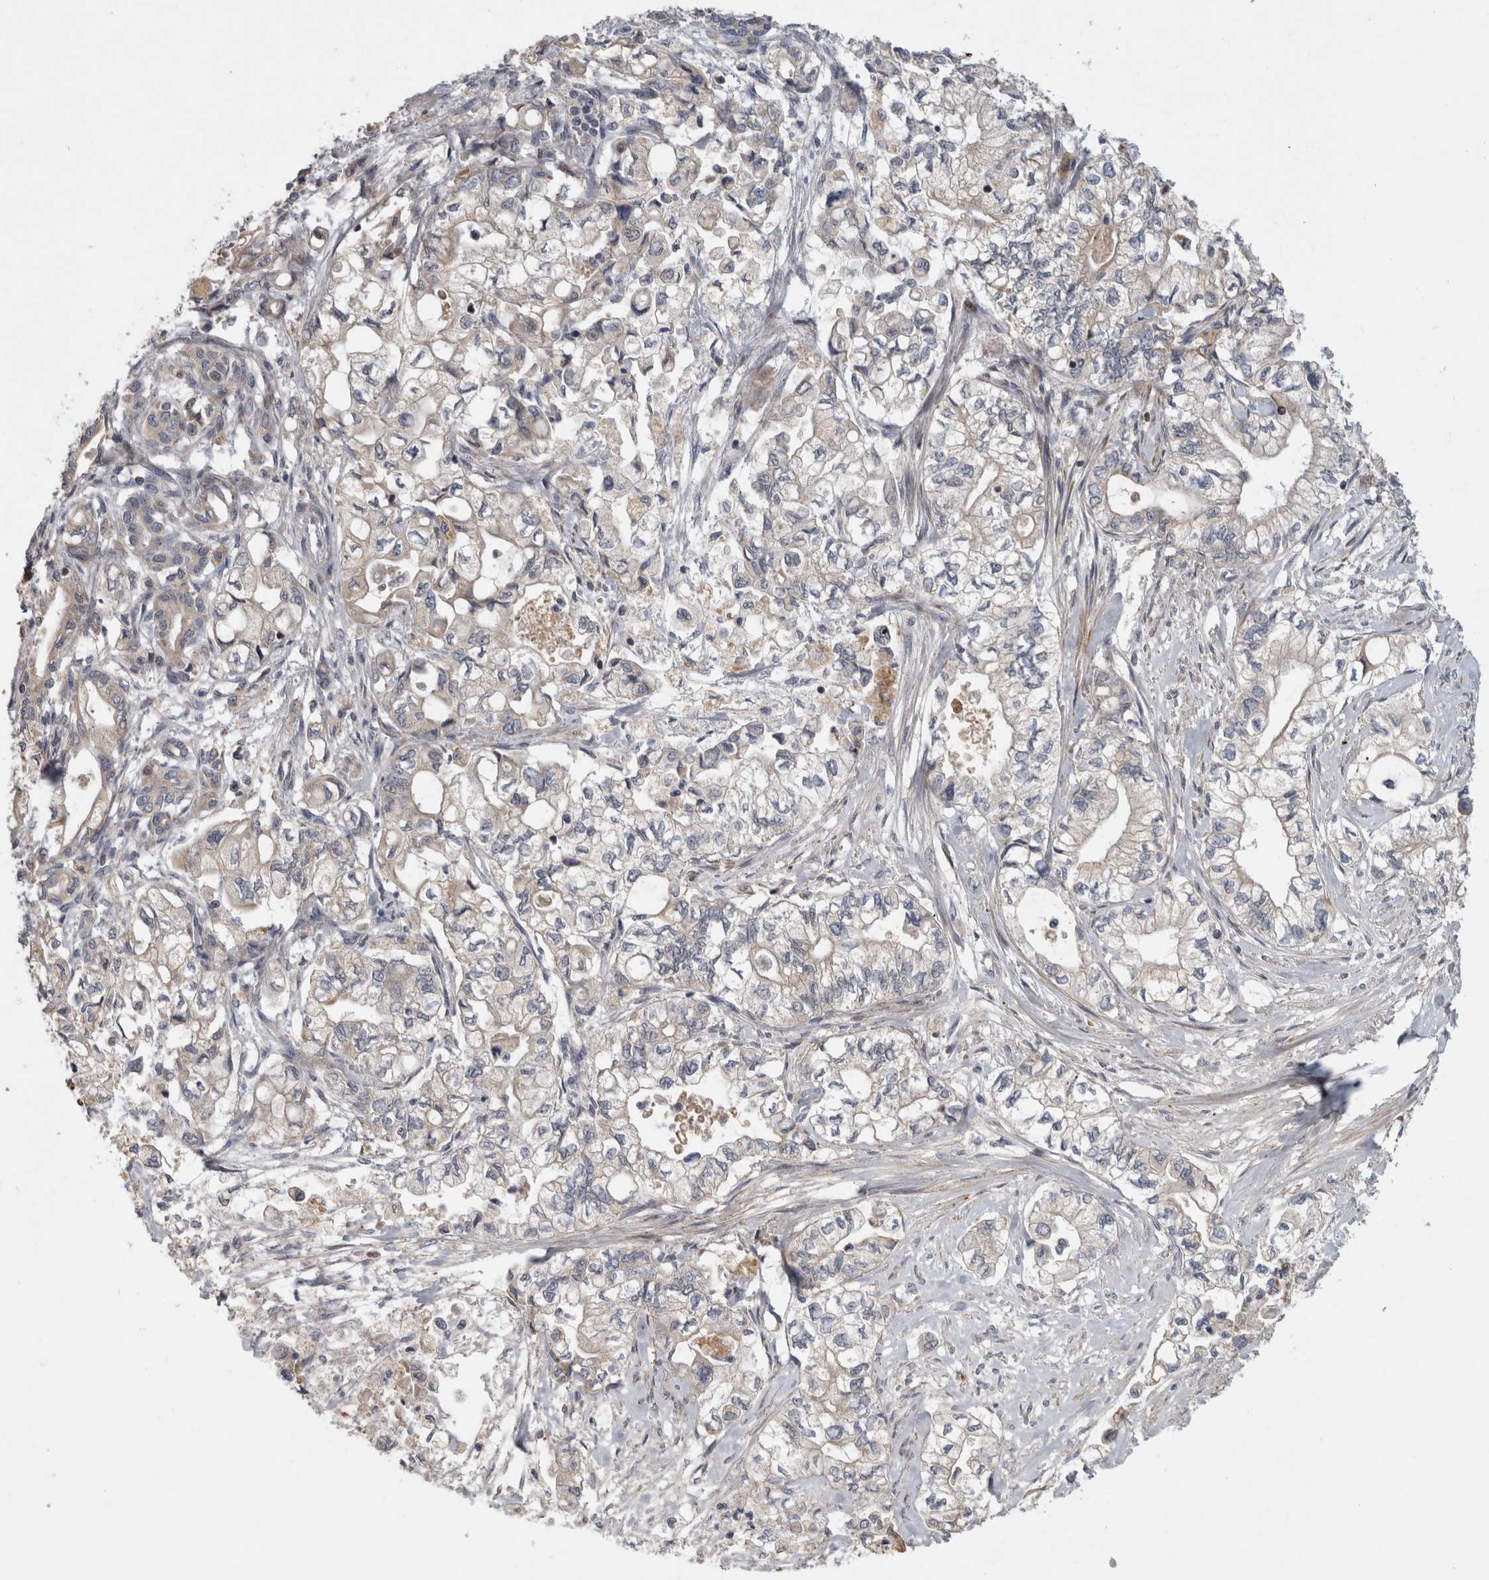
{"staining": {"intensity": "negative", "quantity": "none", "location": "none"}, "tissue": "pancreatic cancer", "cell_type": "Tumor cells", "image_type": "cancer", "snomed": [{"axis": "morphology", "description": "Adenocarcinoma, NOS"}, {"axis": "topography", "description": "Pancreas"}], "caption": "High power microscopy photomicrograph of an immunohistochemistry (IHC) histopathology image of adenocarcinoma (pancreatic), revealing no significant expression in tumor cells. (Brightfield microscopy of DAB IHC at high magnification).", "gene": "RBM48", "patient": {"sex": "male", "age": 79}}